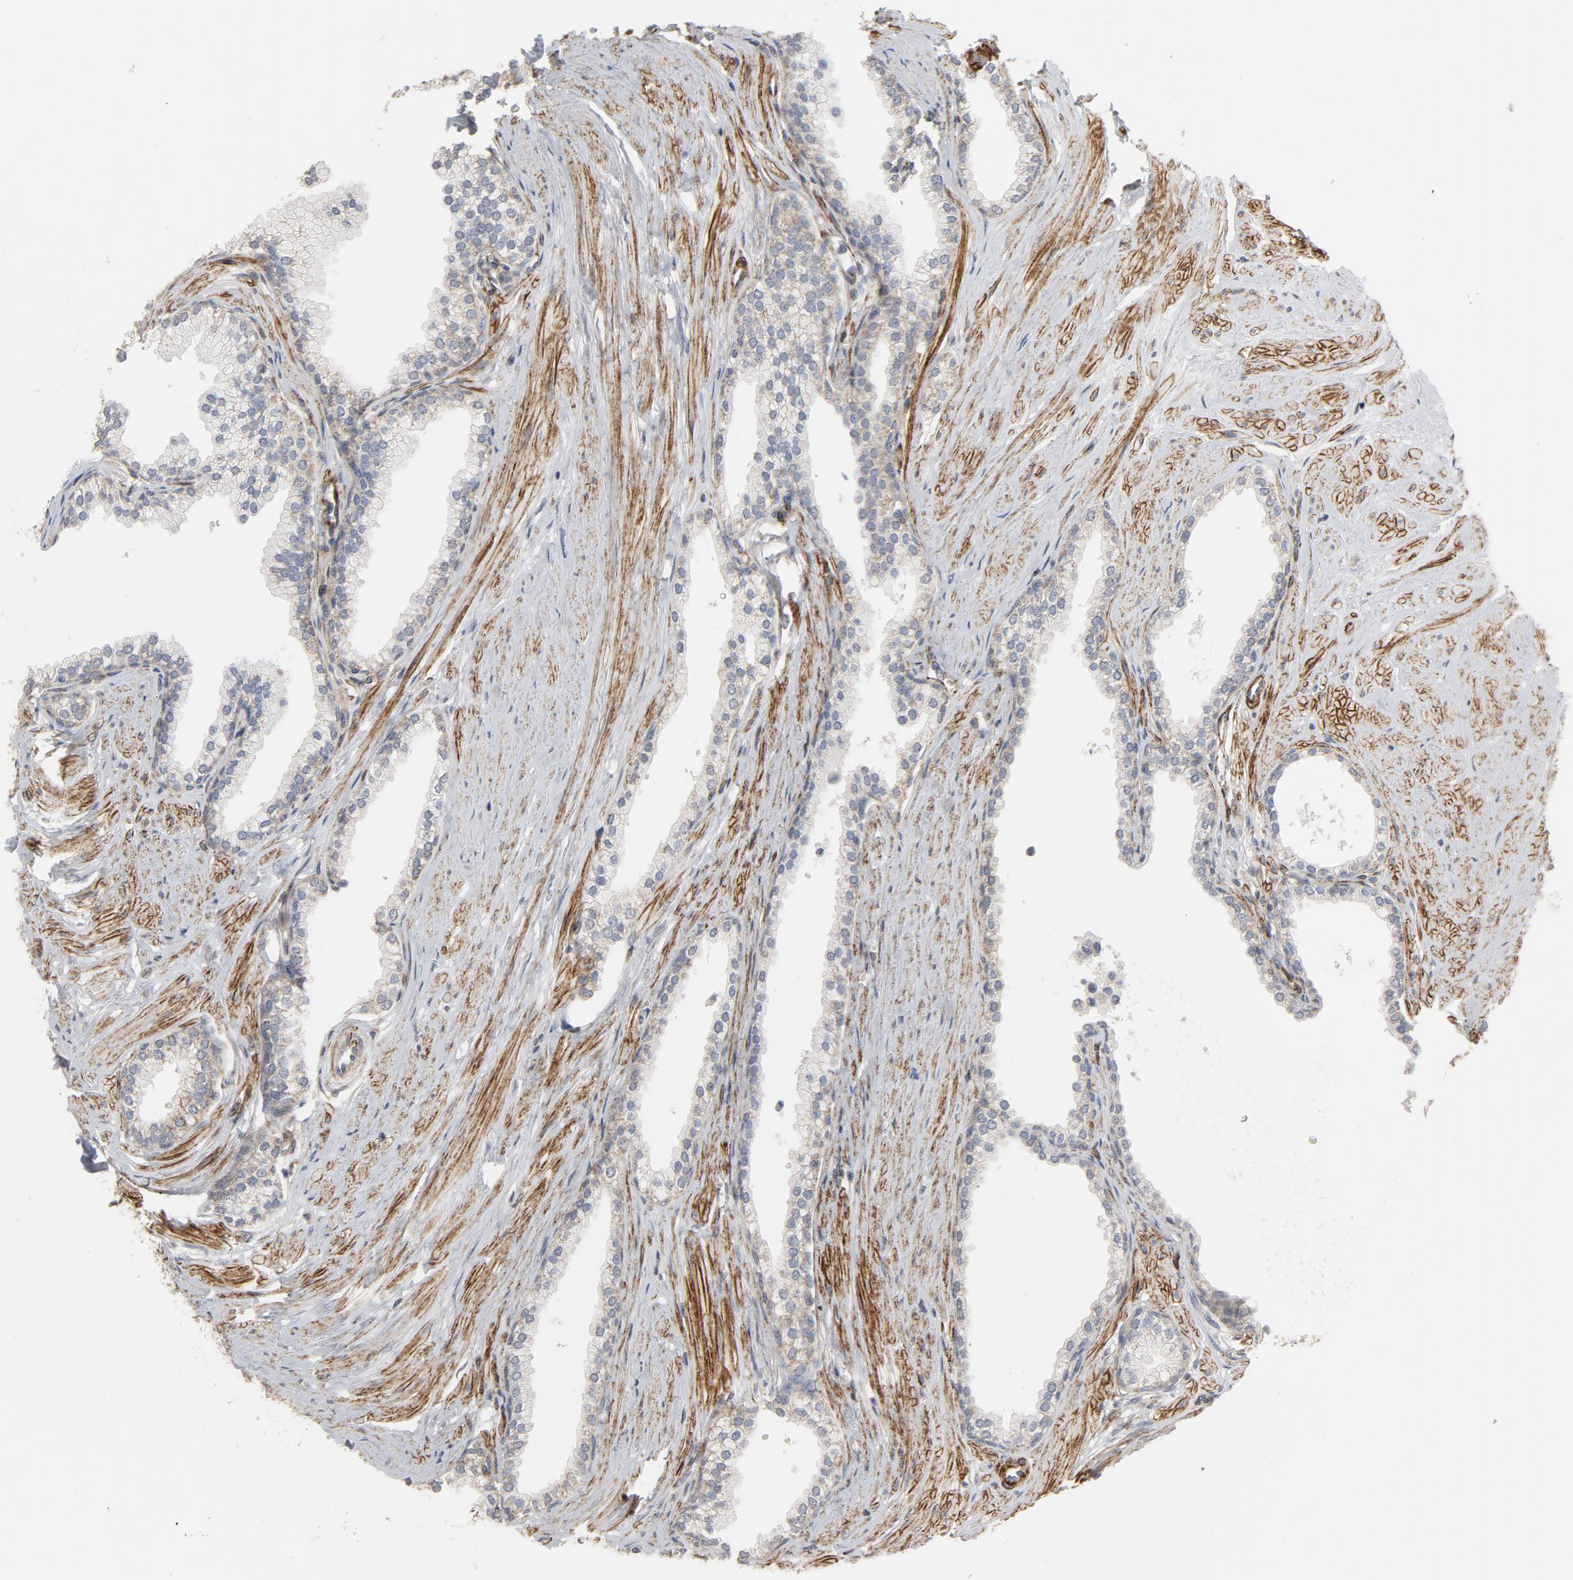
{"staining": {"intensity": "negative", "quantity": "none", "location": "none"}, "tissue": "prostate", "cell_type": "Glandular cells", "image_type": "normal", "snomed": [{"axis": "morphology", "description": "Normal tissue, NOS"}, {"axis": "topography", "description": "Prostate"}], "caption": "Photomicrograph shows no protein expression in glandular cells of benign prostate. The staining was performed using DAB (3,3'-diaminobenzidine) to visualize the protein expression in brown, while the nuclei were stained in blue with hematoxylin (Magnification: 20x).", "gene": "GNG2", "patient": {"sex": "male", "age": 64}}